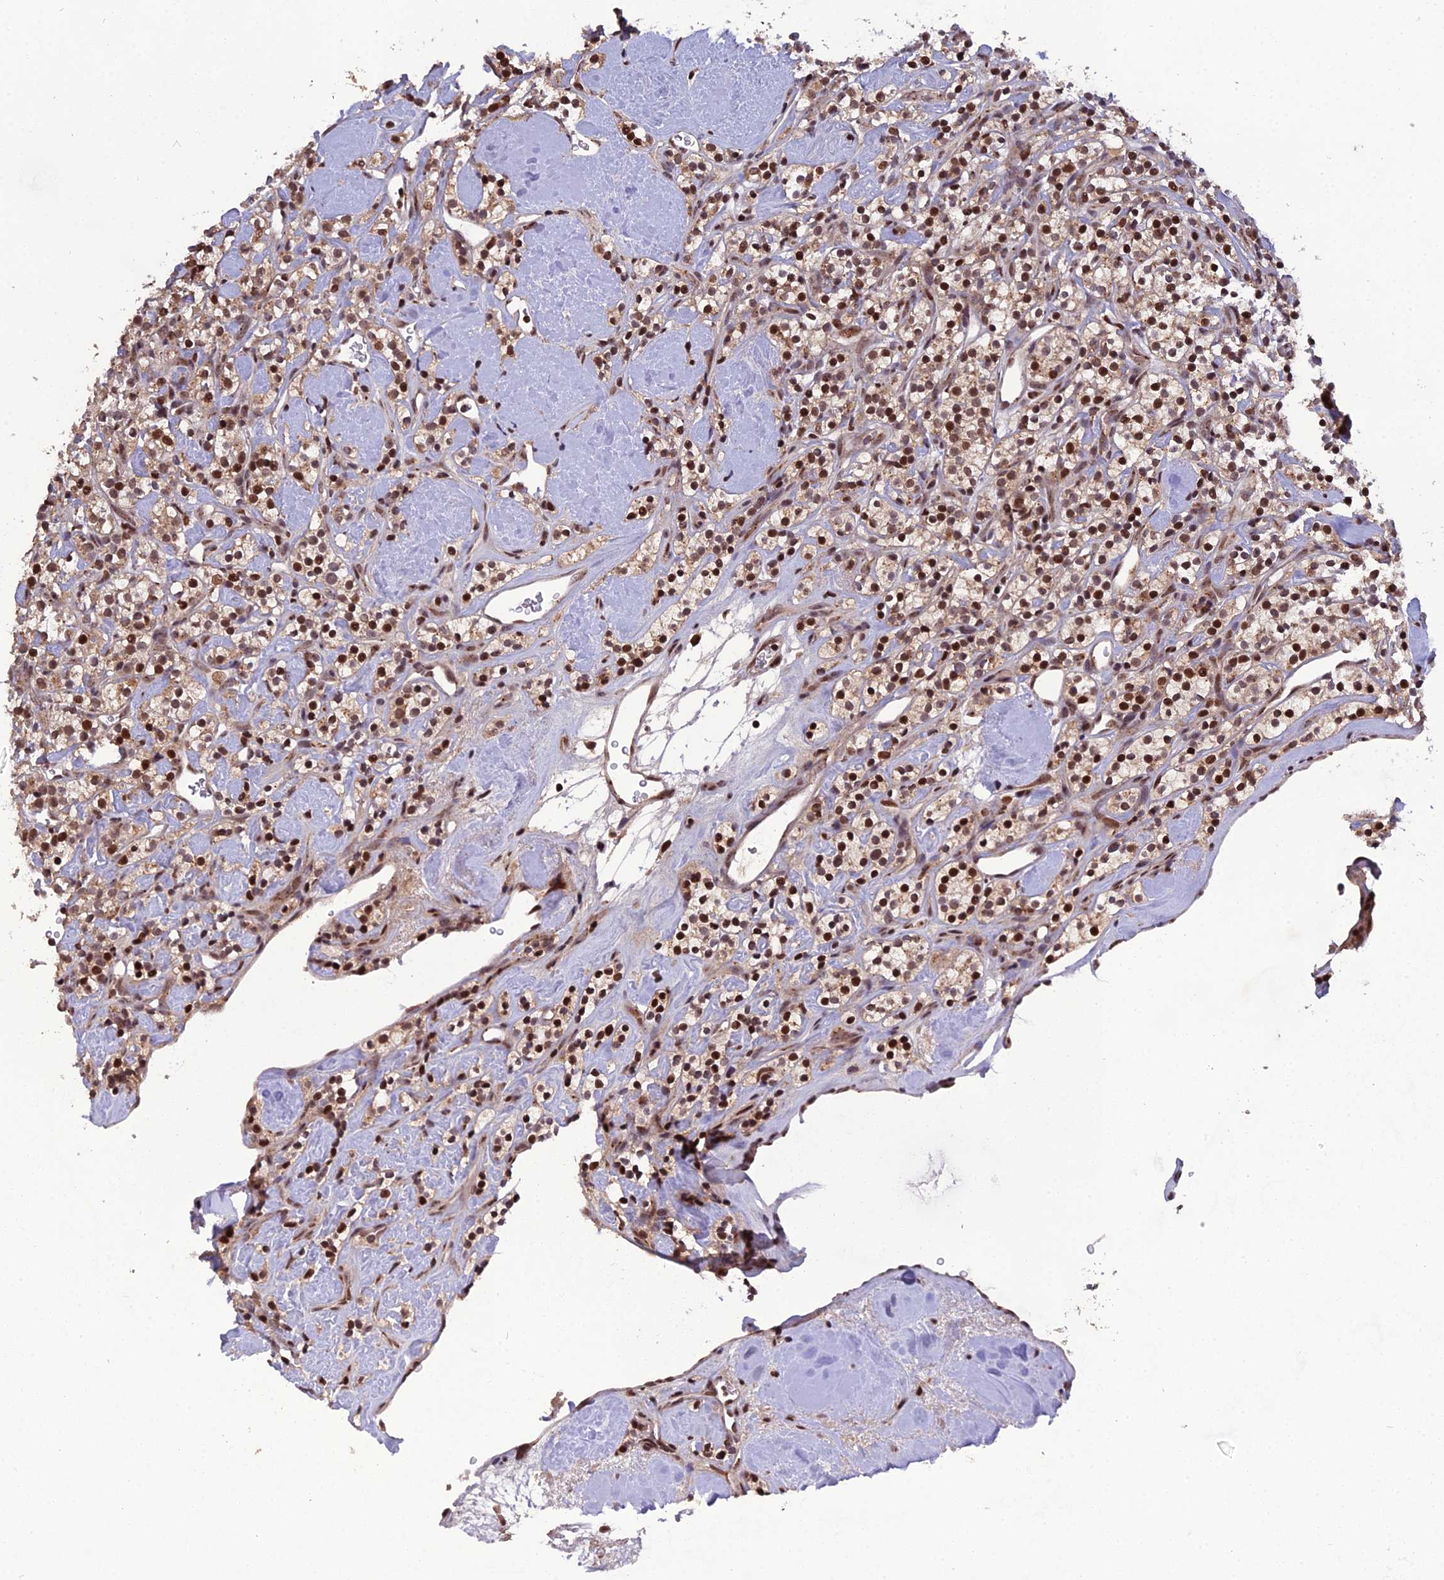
{"staining": {"intensity": "moderate", "quantity": ">75%", "location": "nuclear"}, "tissue": "renal cancer", "cell_type": "Tumor cells", "image_type": "cancer", "snomed": [{"axis": "morphology", "description": "Adenocarcinoma, NOS"}, {"axis": "topography", "description": "Kidney"}], "caption": "Adenocarcinoma (renal) tissue demonstrates moderate nuclear staining in approximately >75% of tumor cells, visualized by immunohistochemistry. (DAB (3,3'-diaminobenzidine) IHC with brightfield microscopy, high magnification).", "gene": "ARL2", "patient": {"sex": "male", "age": 77}}